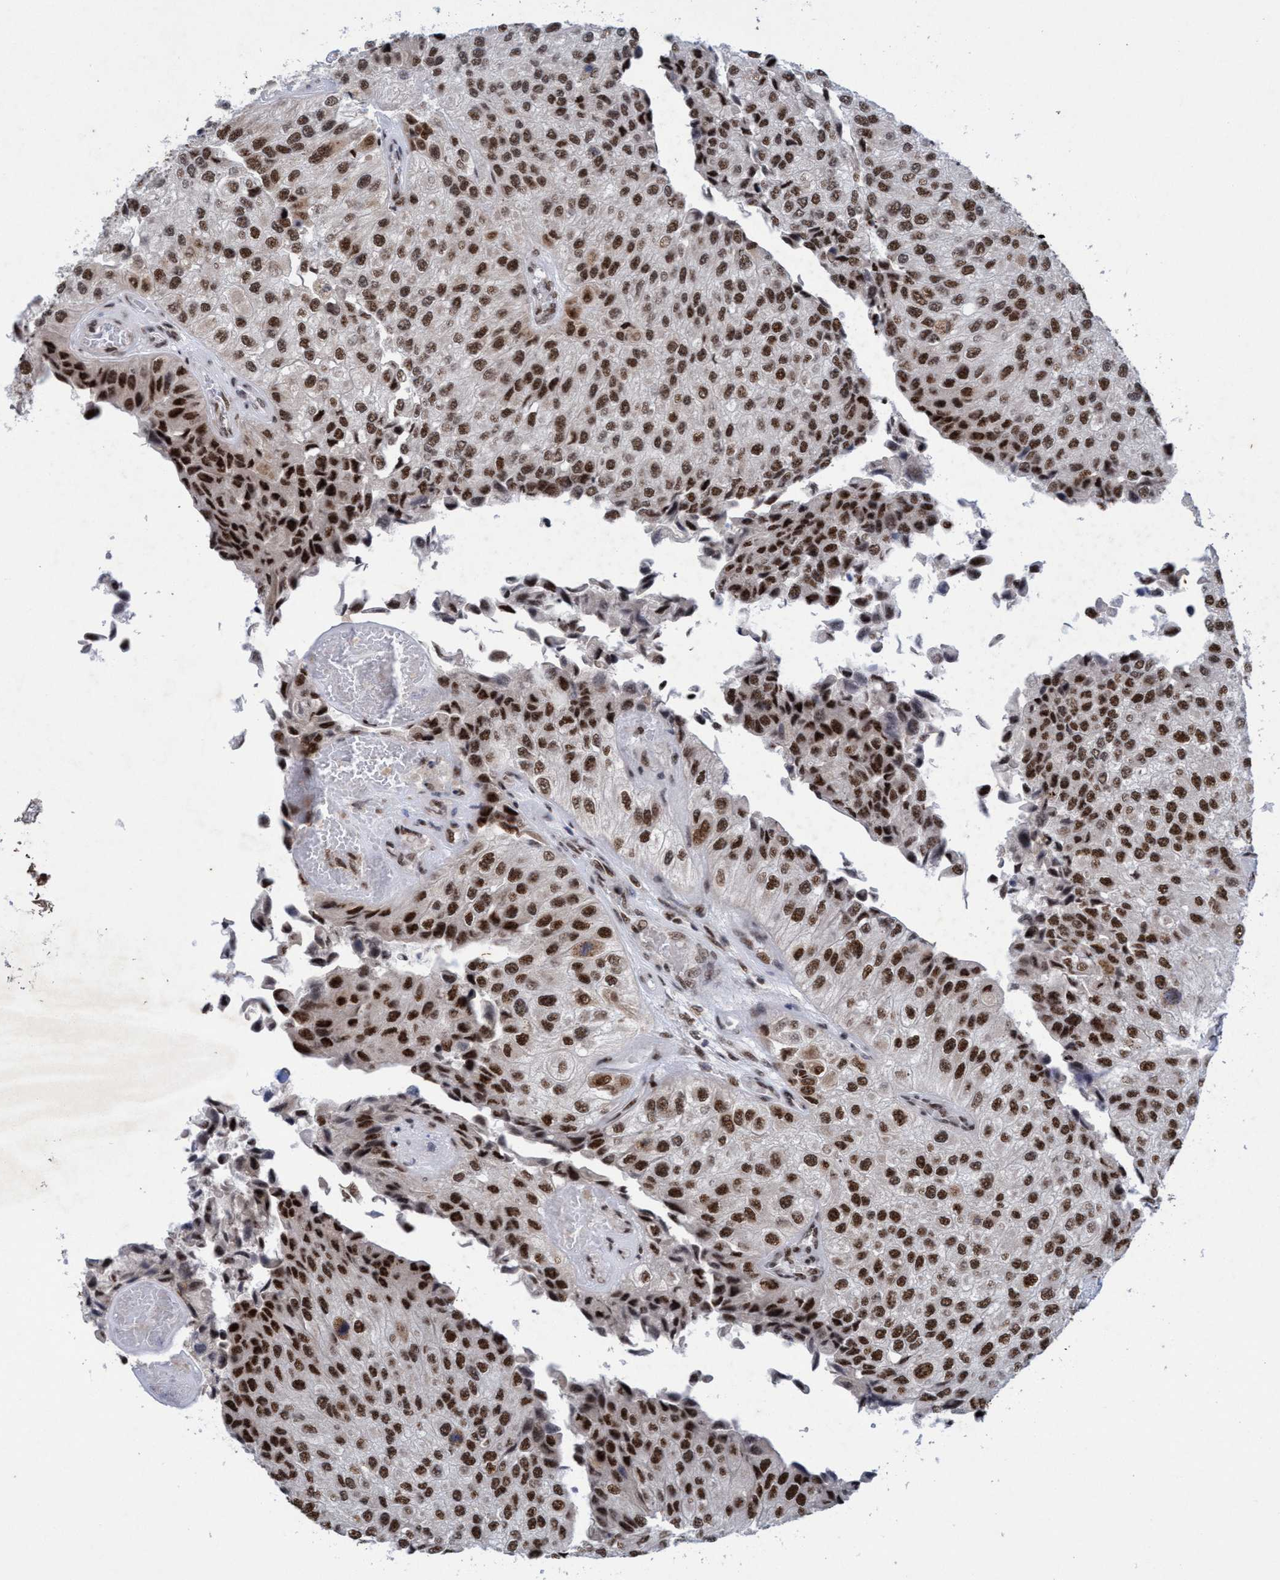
{"staining": {"intensity": "strong", "quantity": ">75%", "location": "nuclear"}, "tissue": "urothelial cancer", "cell_type": "Tumor cells", "image_type": "cancer", "snomed": [{"axis": "morphology", "description": "Urothelial carcinoma, High grade"}, {"axis": "topography", "description": "Kidney"}, {"axis": "topography", "description": "Urinary bladder"}], "caption": "Immunohistochemistry micrograph of high-grade urothelial carcinoma stained for a protein (brown), which exhibits high levels of strong nuclear staining in approximately >75% of tumor cells.", "gene": "GLT6D1", "patient": {"sex": "male", "age": 77}}